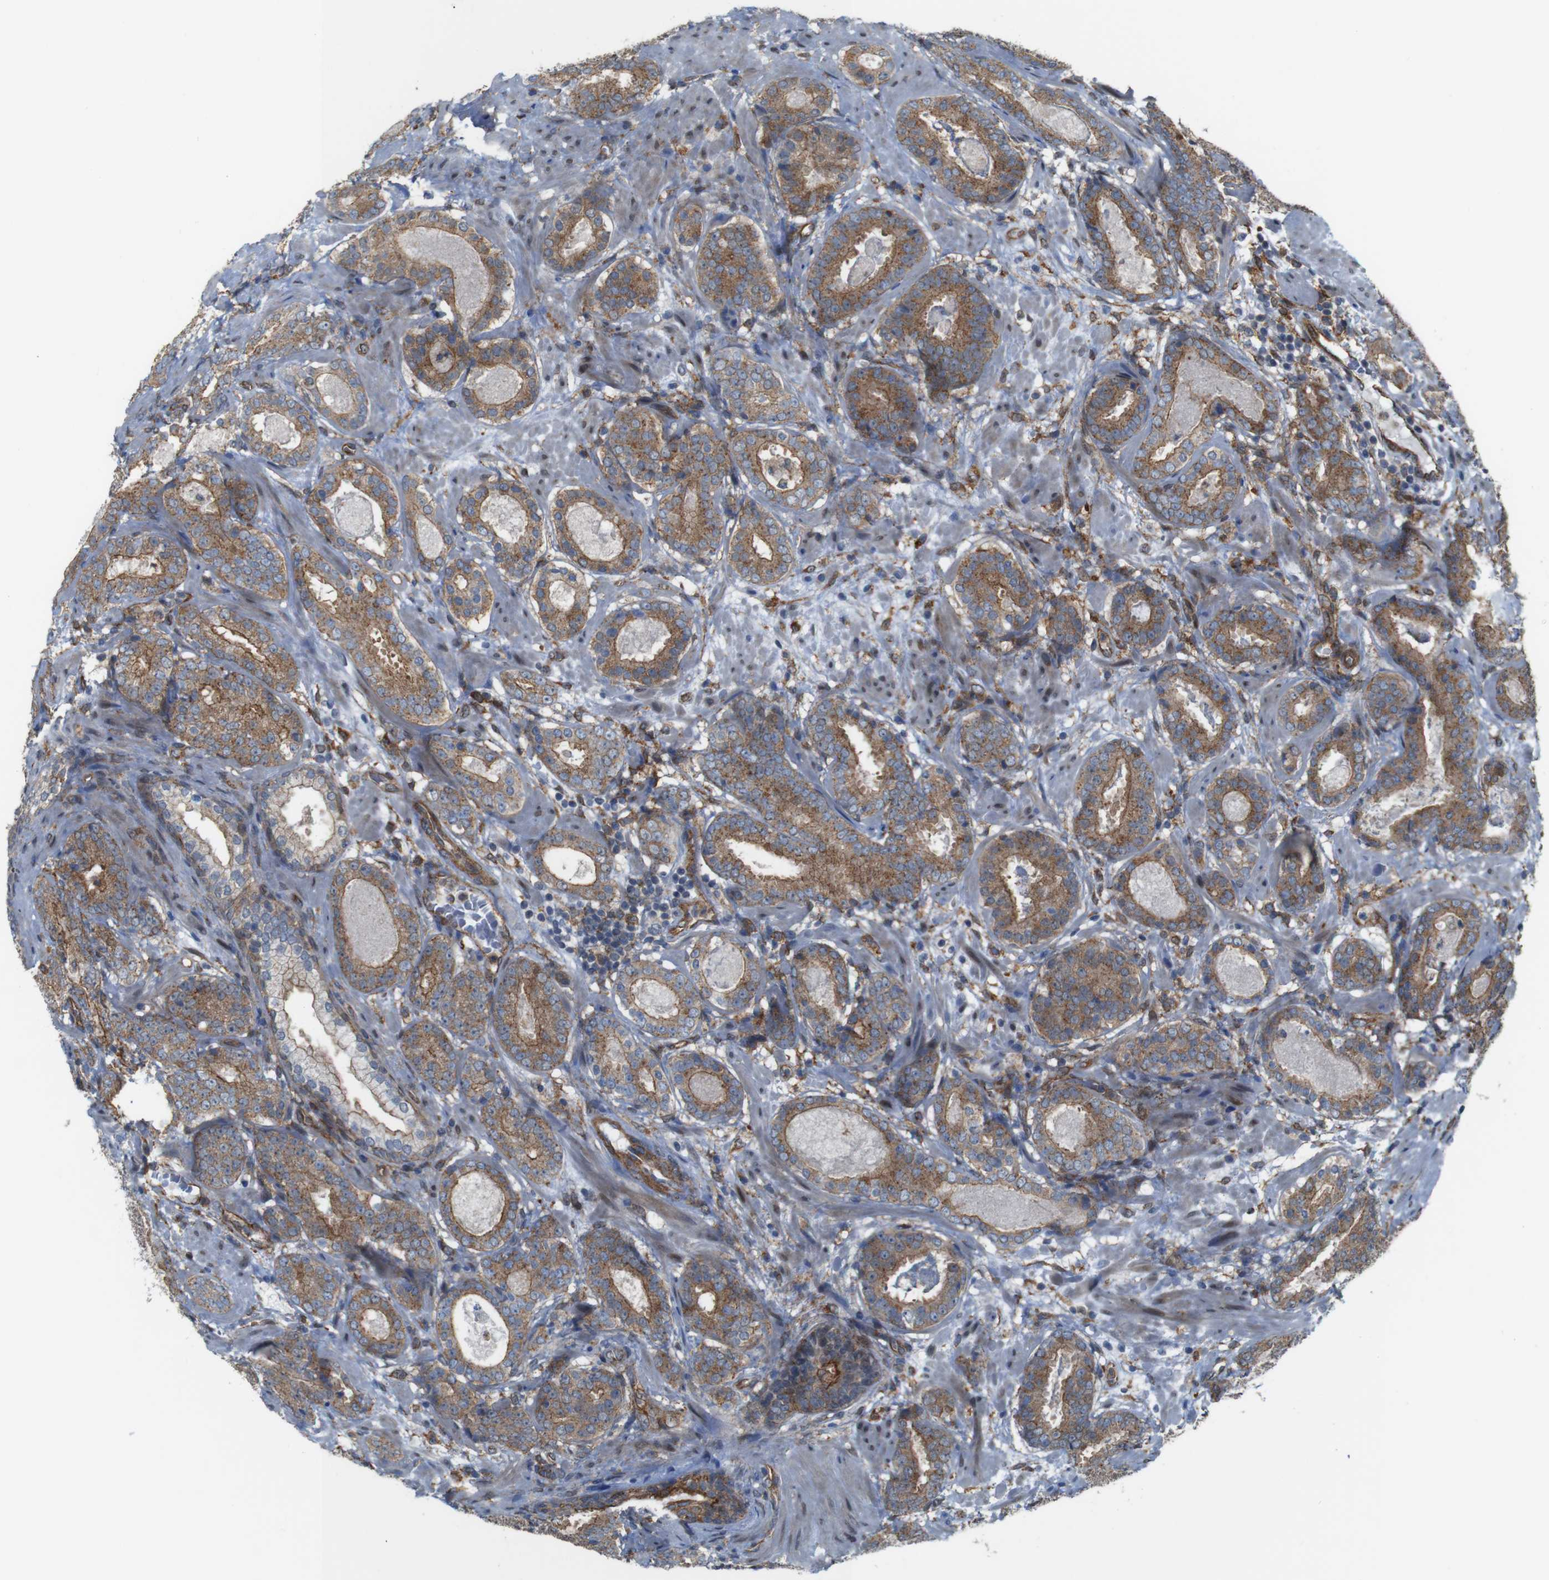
{"staining": {"intensity": "moderate", "quantity": ">75%", "location": "cytoplasmic/membranous"}, "tissue": "prostate cancer", "cell_type": "Tumor cells", "image_type": "cancer", "snomed": [{"axis": "morphology", "description": "Adenocarcinoma, Low grade"}, {"axis": "topography", "description": "Prostate"}], "caption": "A high-resolution histopathology image shows IHC staining of prostate cancer (low-grade adenocarcinoma), which exhibits moderate cytoplasmic/membranous expression in approximately >75% of tumor cells. The staining is performed using DAB (3,3'-diaminobenzidine) brown chromogen to label protein expression. The nuclei are counter-stained blue using hematoxylin.", "gene": "PTGER4", "patient": {"sex": "male", "age": 69}}